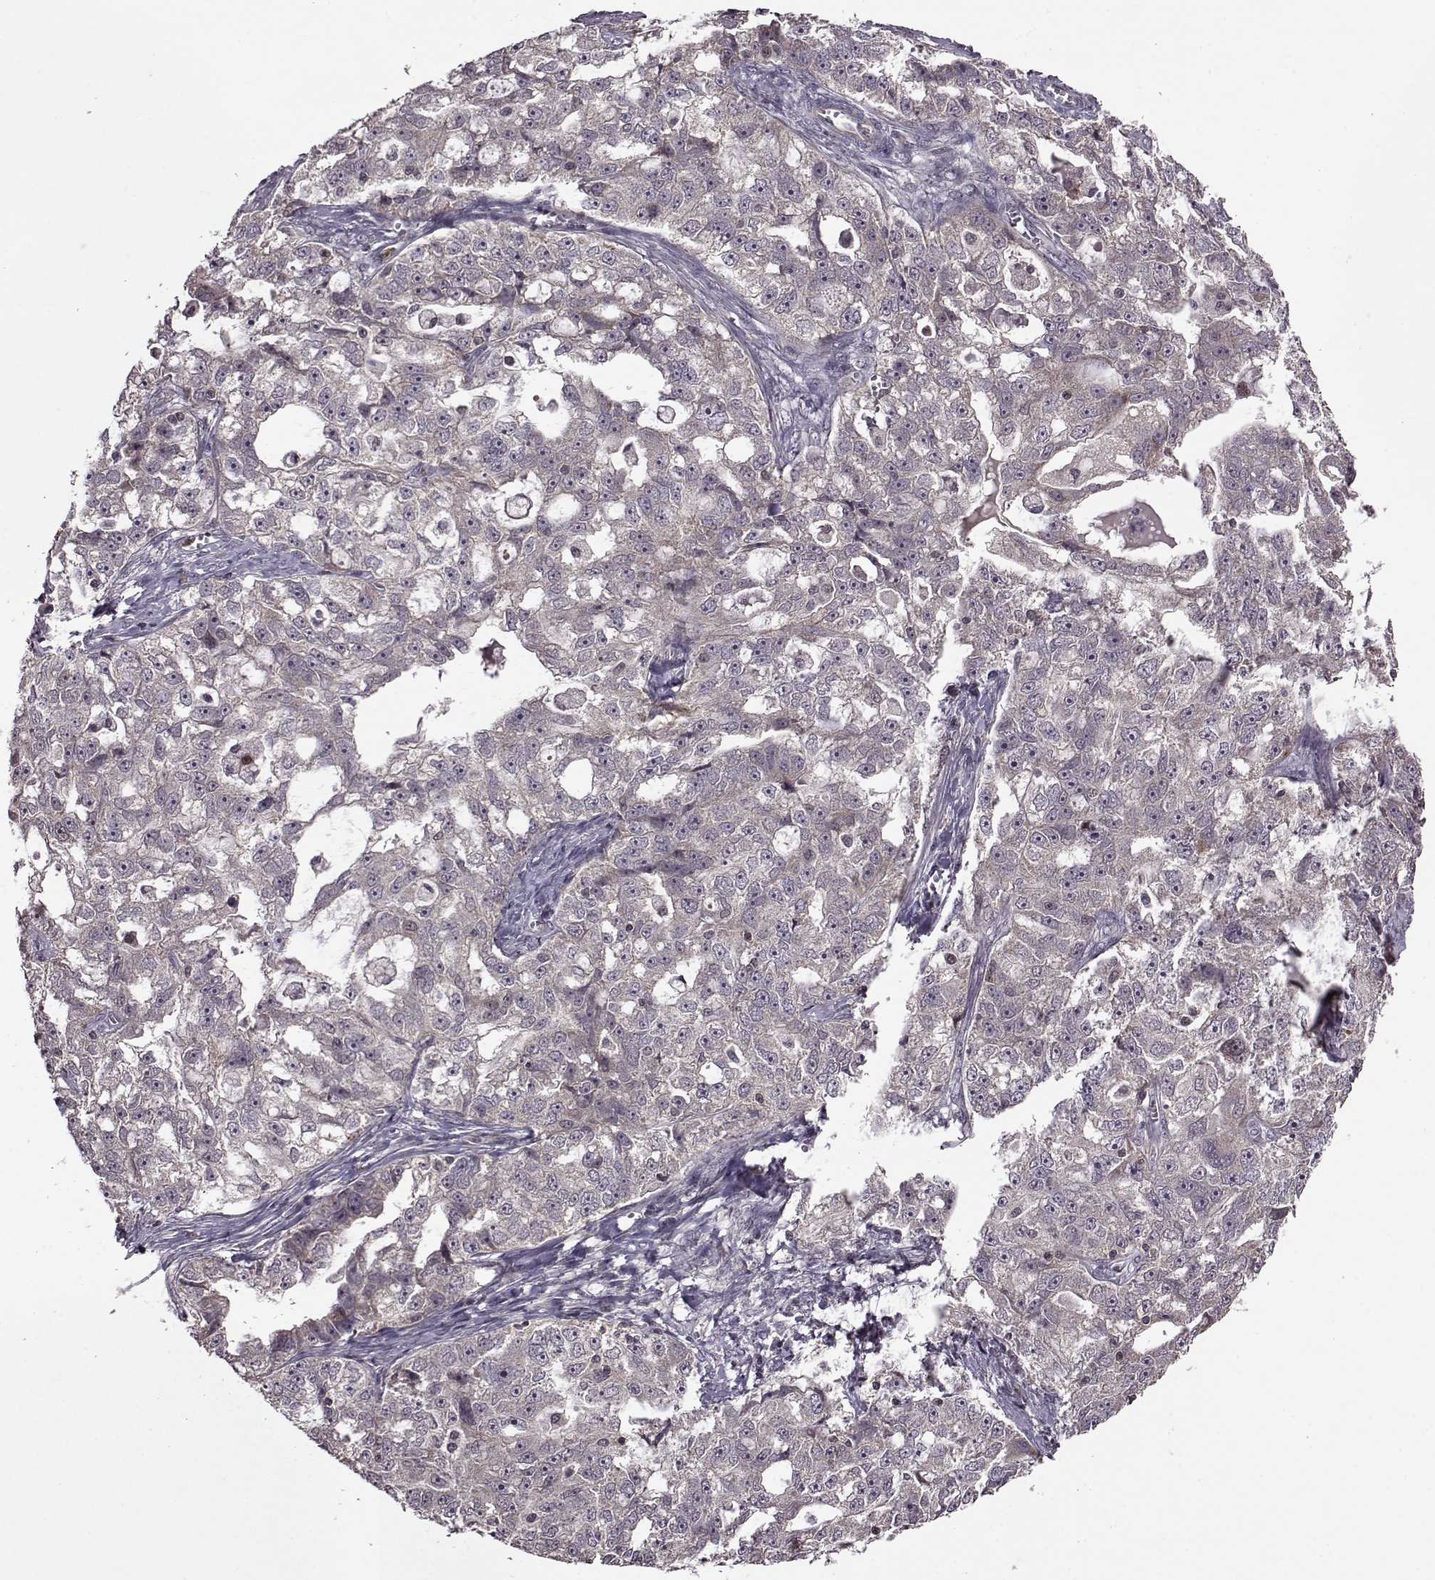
{"staining": {"intensity": "negative", "quantity": "none", "location": "none"}, "tissue": "ovarian cancer", "cell_type": "Tumor cells", "image_type": "cancer", "snomed": [{"axis": "morphology", "description": "Cystadenocarcinoma, serous, NOS"}, {"axis": "topography", "description": "Ovary"}], "caption": "Immunohistochemical staining of human ovarian cancer displays no significant staining in tumor cells. The staining was performed using DAB (3,3'-diaminobenzidine) to visualize the protein expression in brown, while the nuclei were stained in blue with hematoxylin (Magnification: 20x).", "gene": "TRMU", "patient": {"sex": "female", "age": 51}}